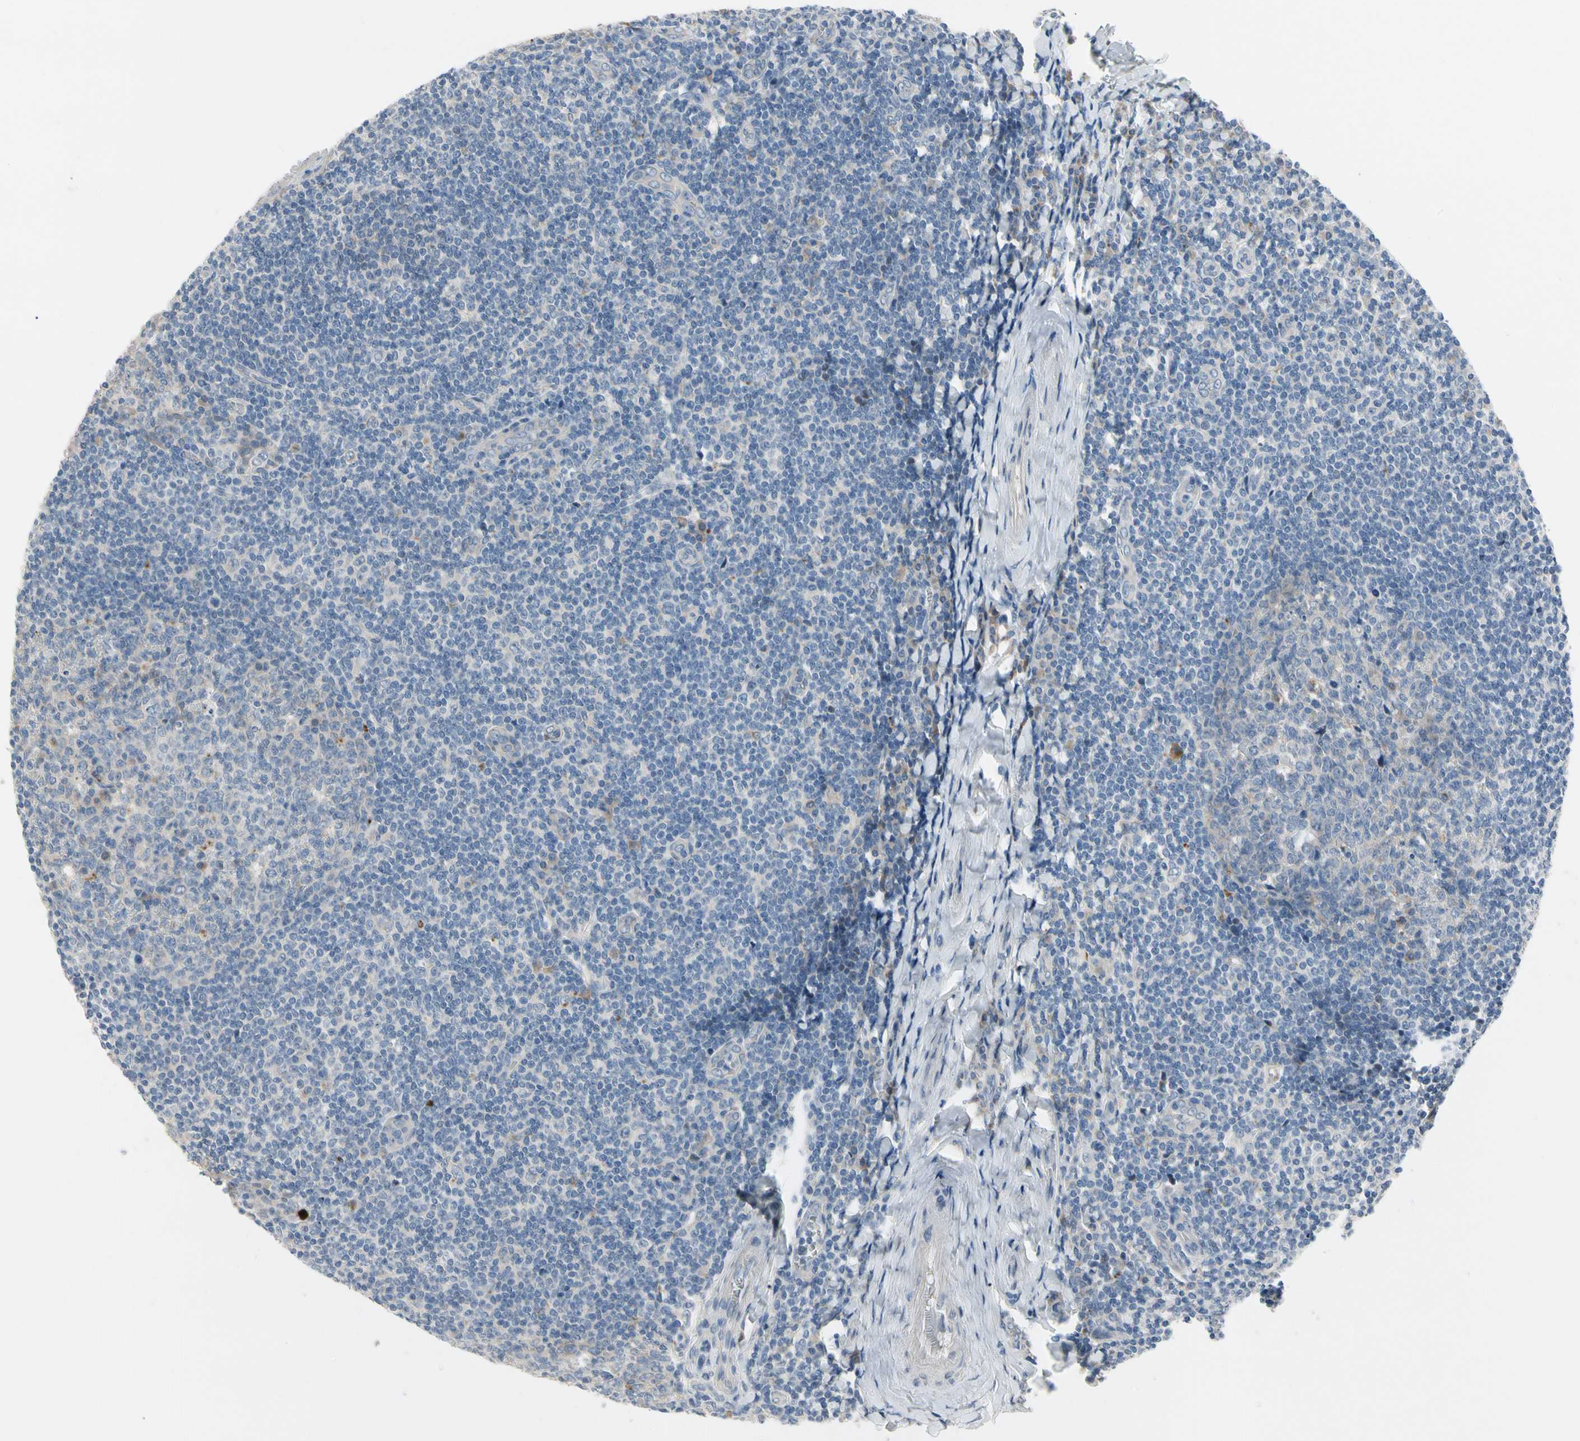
{"staining": {"intensity": "negative", "quantity": "none", "location": "none"}, "tissue": "tonsil", "cell_type": "Germinal center cells", "image_type": "normal", "snomed": [{"axis": "morphology", "description": "Normal tissue, NOS"}, {"axis": "topography", "description": "Tonsil"}], "caption": "This histopathology image is of benign tonsil stained with immunohistochemistry to label a protein in brown with the nuclei are counter-stained blue. There is no positivity in germinal center cells. (Brightfield microscopy of DAB immunohistochemistry at high magnification).", "gene": "NFASC", "patient": {"sex": "male", "age": 31}}